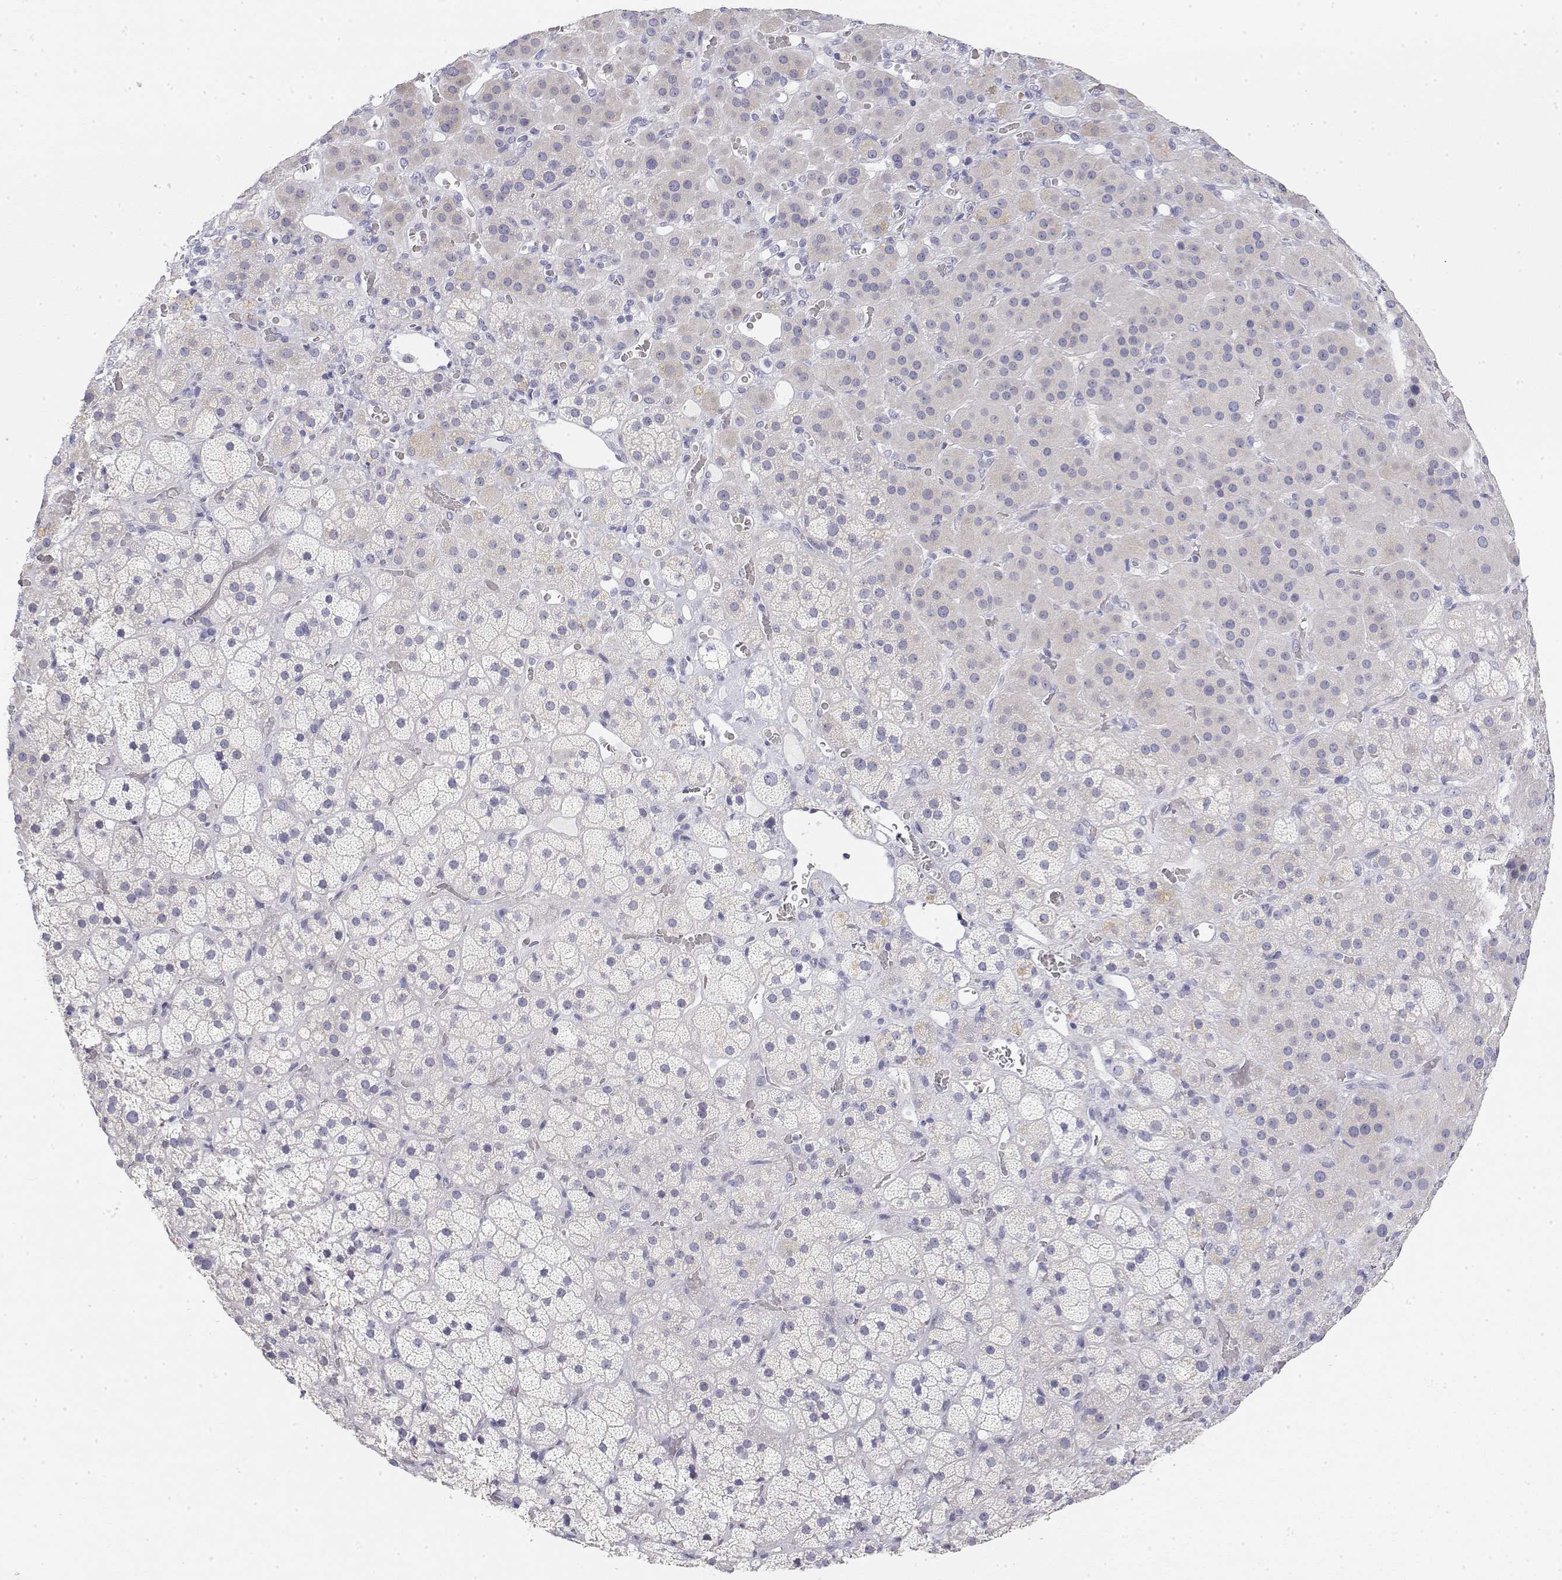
{"staining": {"intensity": "weak", "quantity": "<25%", "location": "cytoplasmic/membranous"}, "tissue": "adrenal gland", "cell_type": "Glandular cells", "image_type": "normal", "snomed": [{"axis": "morphology", "description": "Normal tissue, NOS"}, {"axis": "topography", "description": "Adrenal gland"}], "caption": "Immunohistochemistry (IHC) micrograph of unremarkable adrenal gland stained for a protein (brown), which shows no positivity in glandular cells.", "gene": "MISP", "patient": {"sex": "male", "age": 57}}